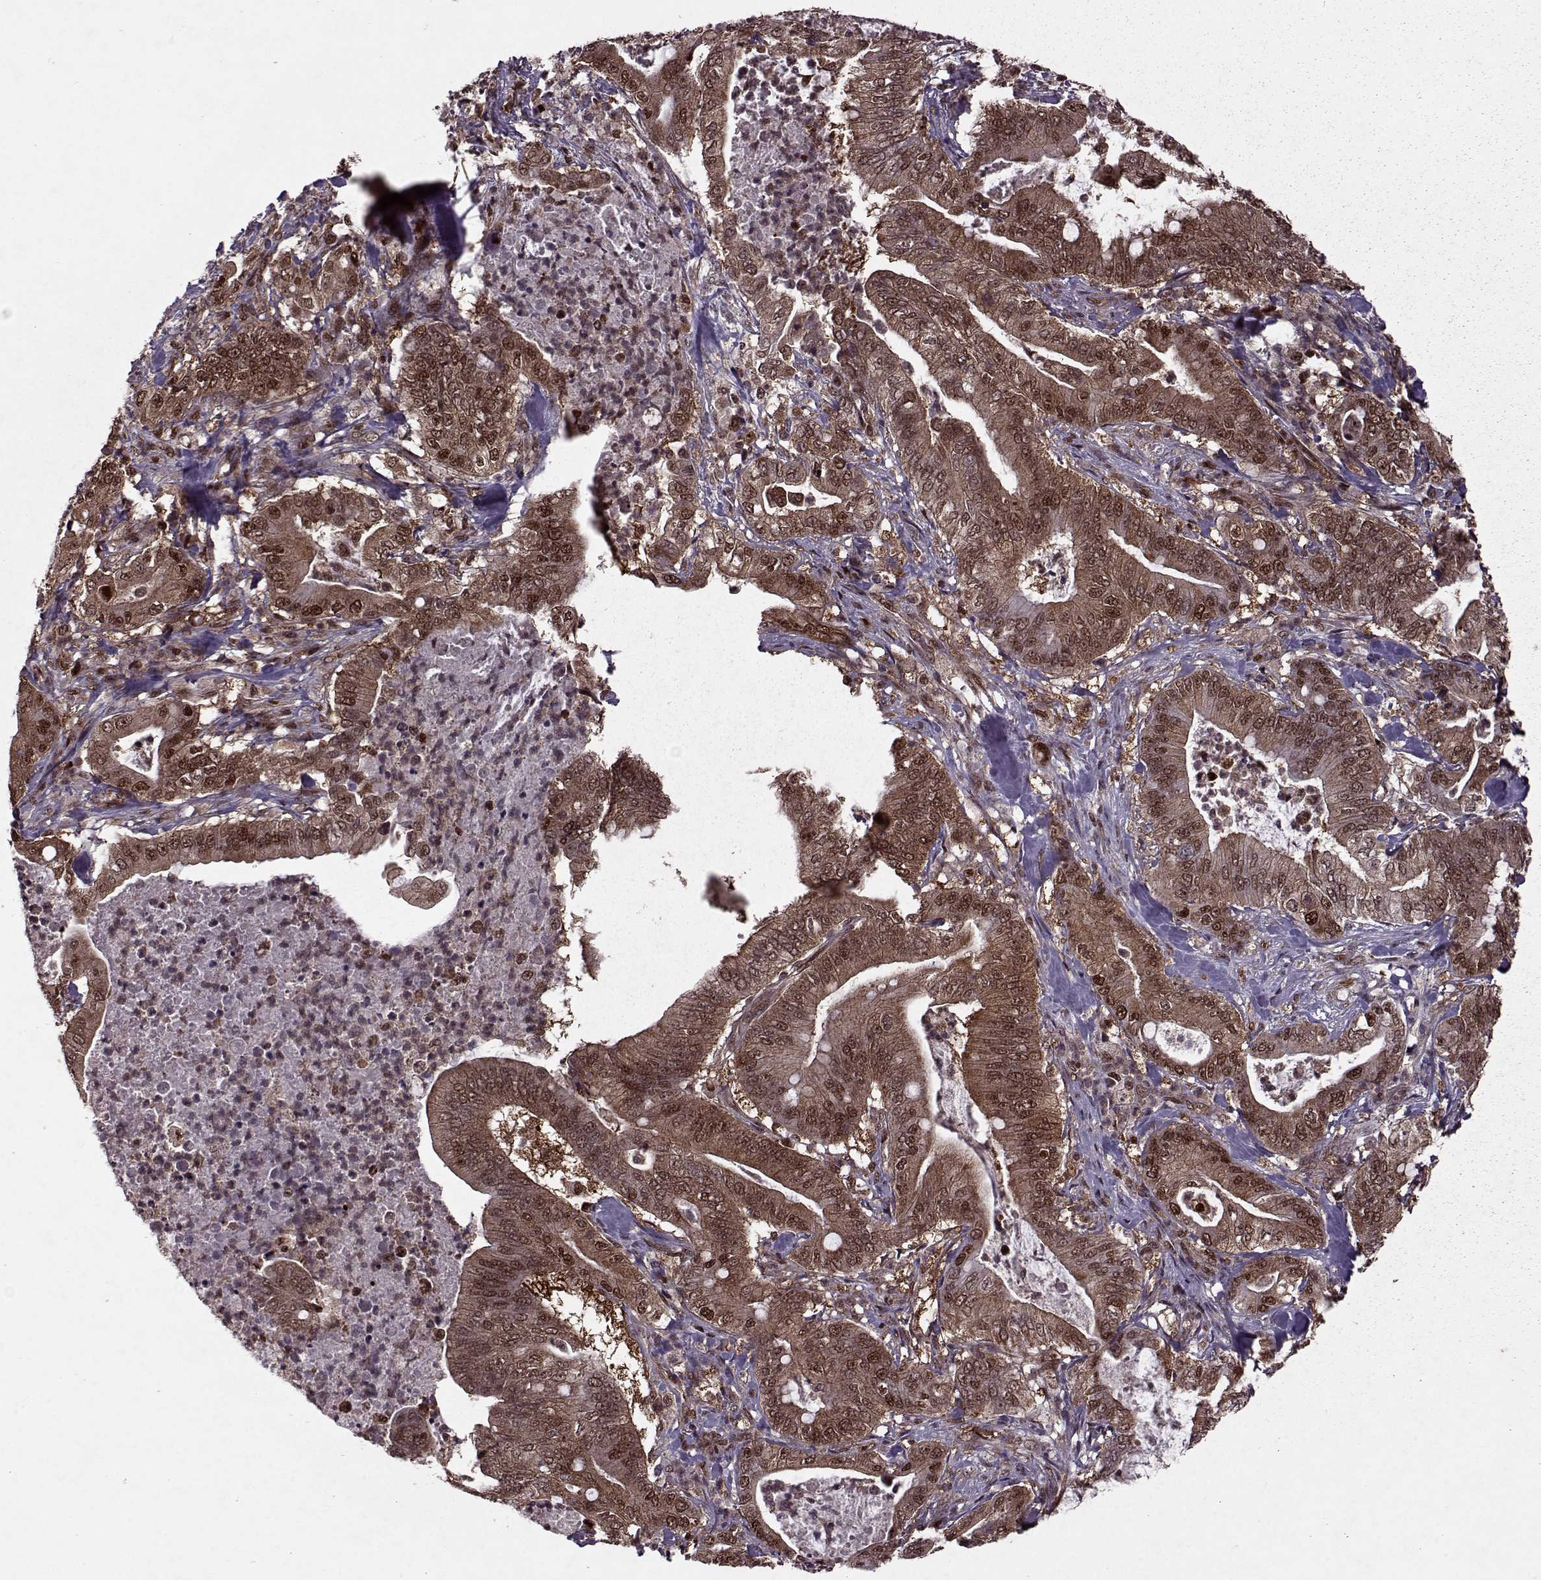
{"staining": {"intensity": "strong", "quantity": ">75%", "location": "cytoplasmic/membranous,nuclear"}, "tissue": "pancreatic cancer", "cell_type": "Tumor cells", "image_type": "cancer", "snomed": [{"axis": "morphology", "description": "Adenocarcinoma, NOS"}, {"axis": "topography", "description": "Pancreas"}], "caption": "Immunohistochemical staining of pancreatic cancer (adenocarcinoma) reveals high levels of strong cytoplasmic/membranous and nuclear positivity in about >75% of tumor cells.", "gene": "PSMA7", "patient": {"sex": "male", "age": 71}}